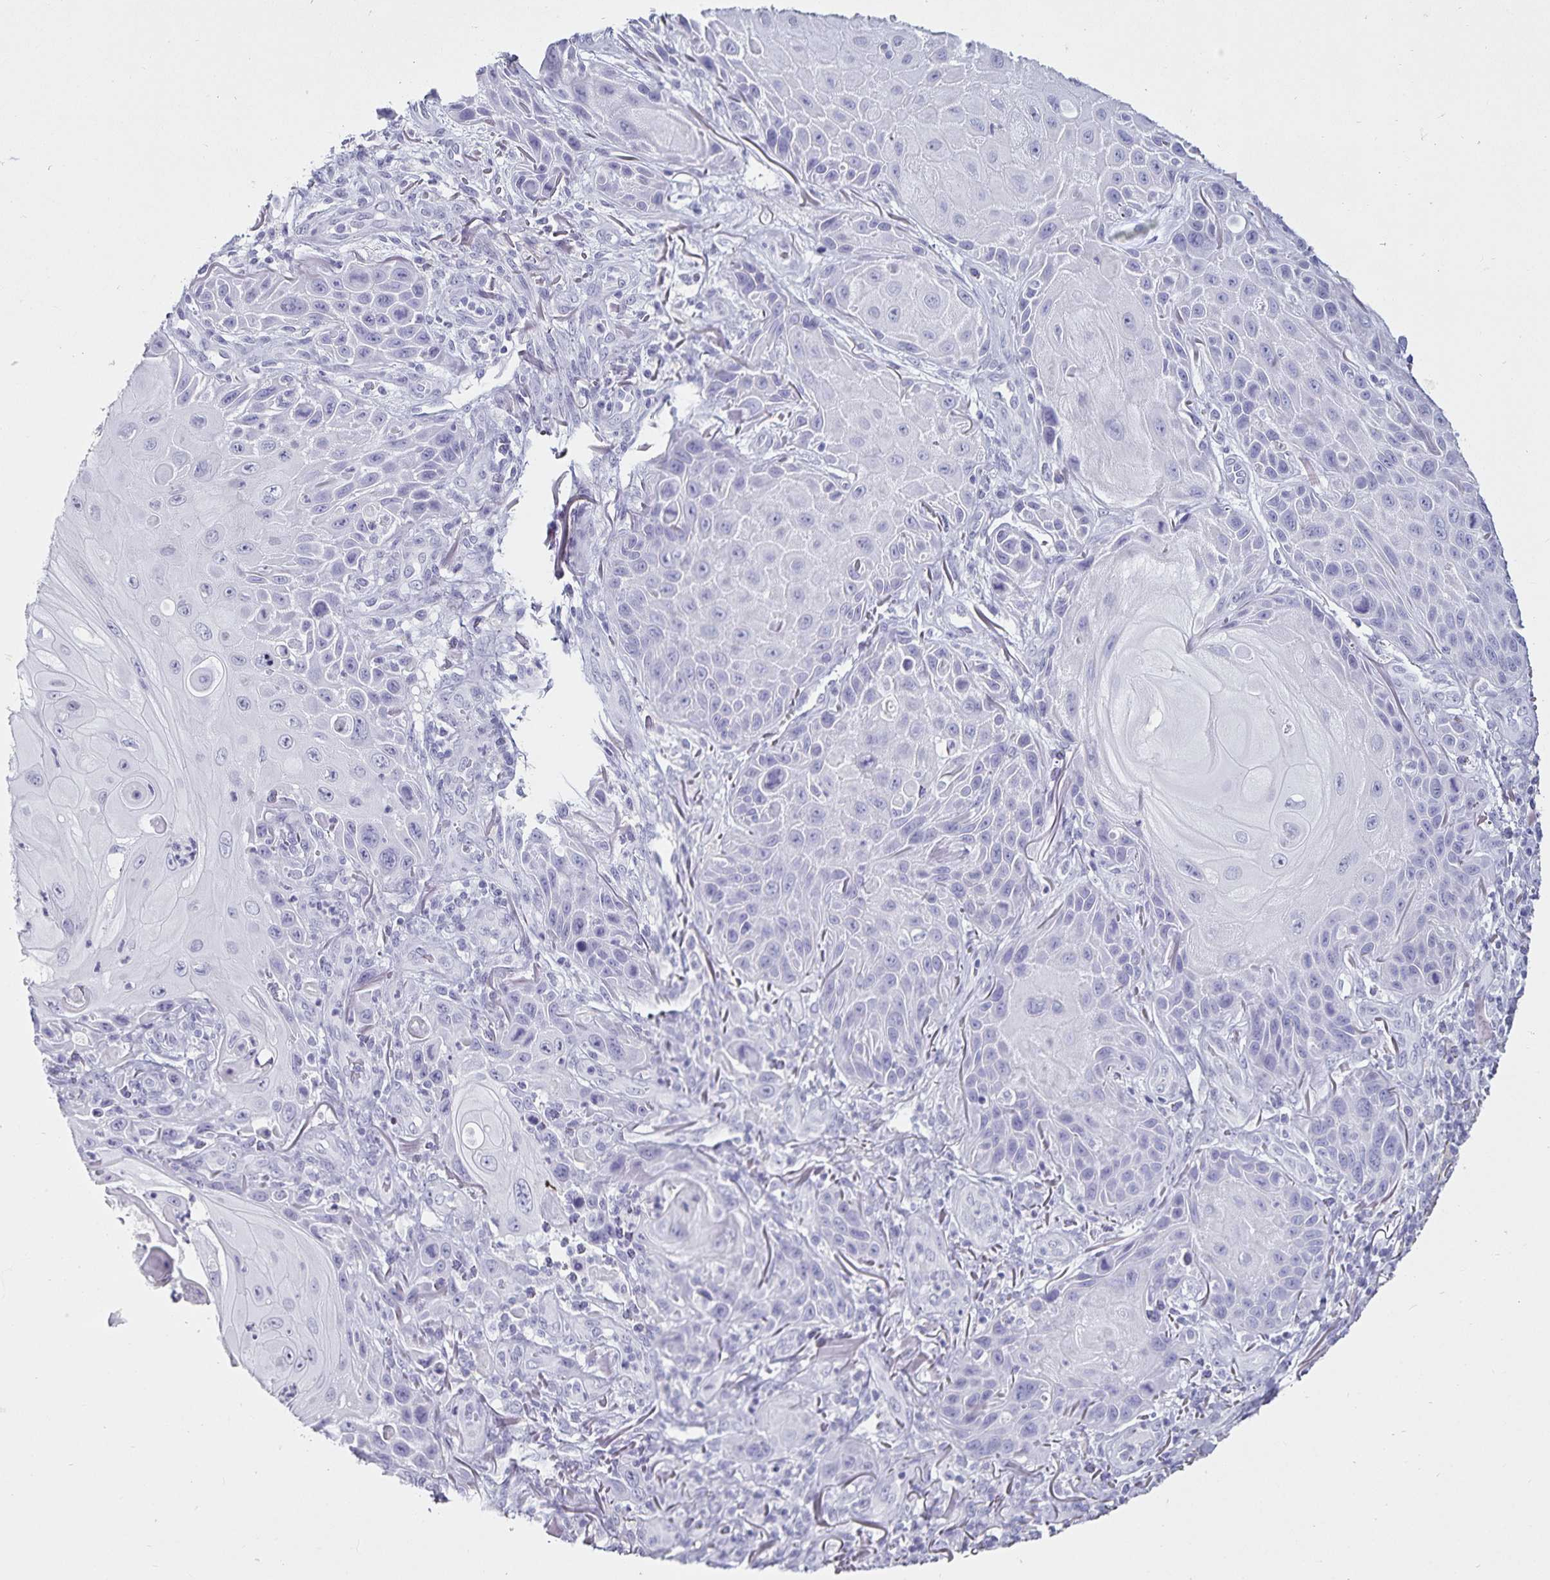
{"staining": {"intensity": "negative", "quantity": "none", "location": "none"}, "tissue": "skin cancer", "cell_type": "Tumor cells", "image_type": "cancer", "snomed": [{"axis": "morphology", "description": "Squamous cell carcinoma, NOS"}, {"axis": "topography", "description": "Skin"}], "caption": "Immunohistochemistry histopathology image of neoplastic tissue: human skin cancer stained with DAB demonstrates no significant protein expression in tumor cells. (Immunohistochemistry, brightfield microscopy, high magnification).", "gene": "DEFA6", "patient": {"sex": "female", "age": 94}}